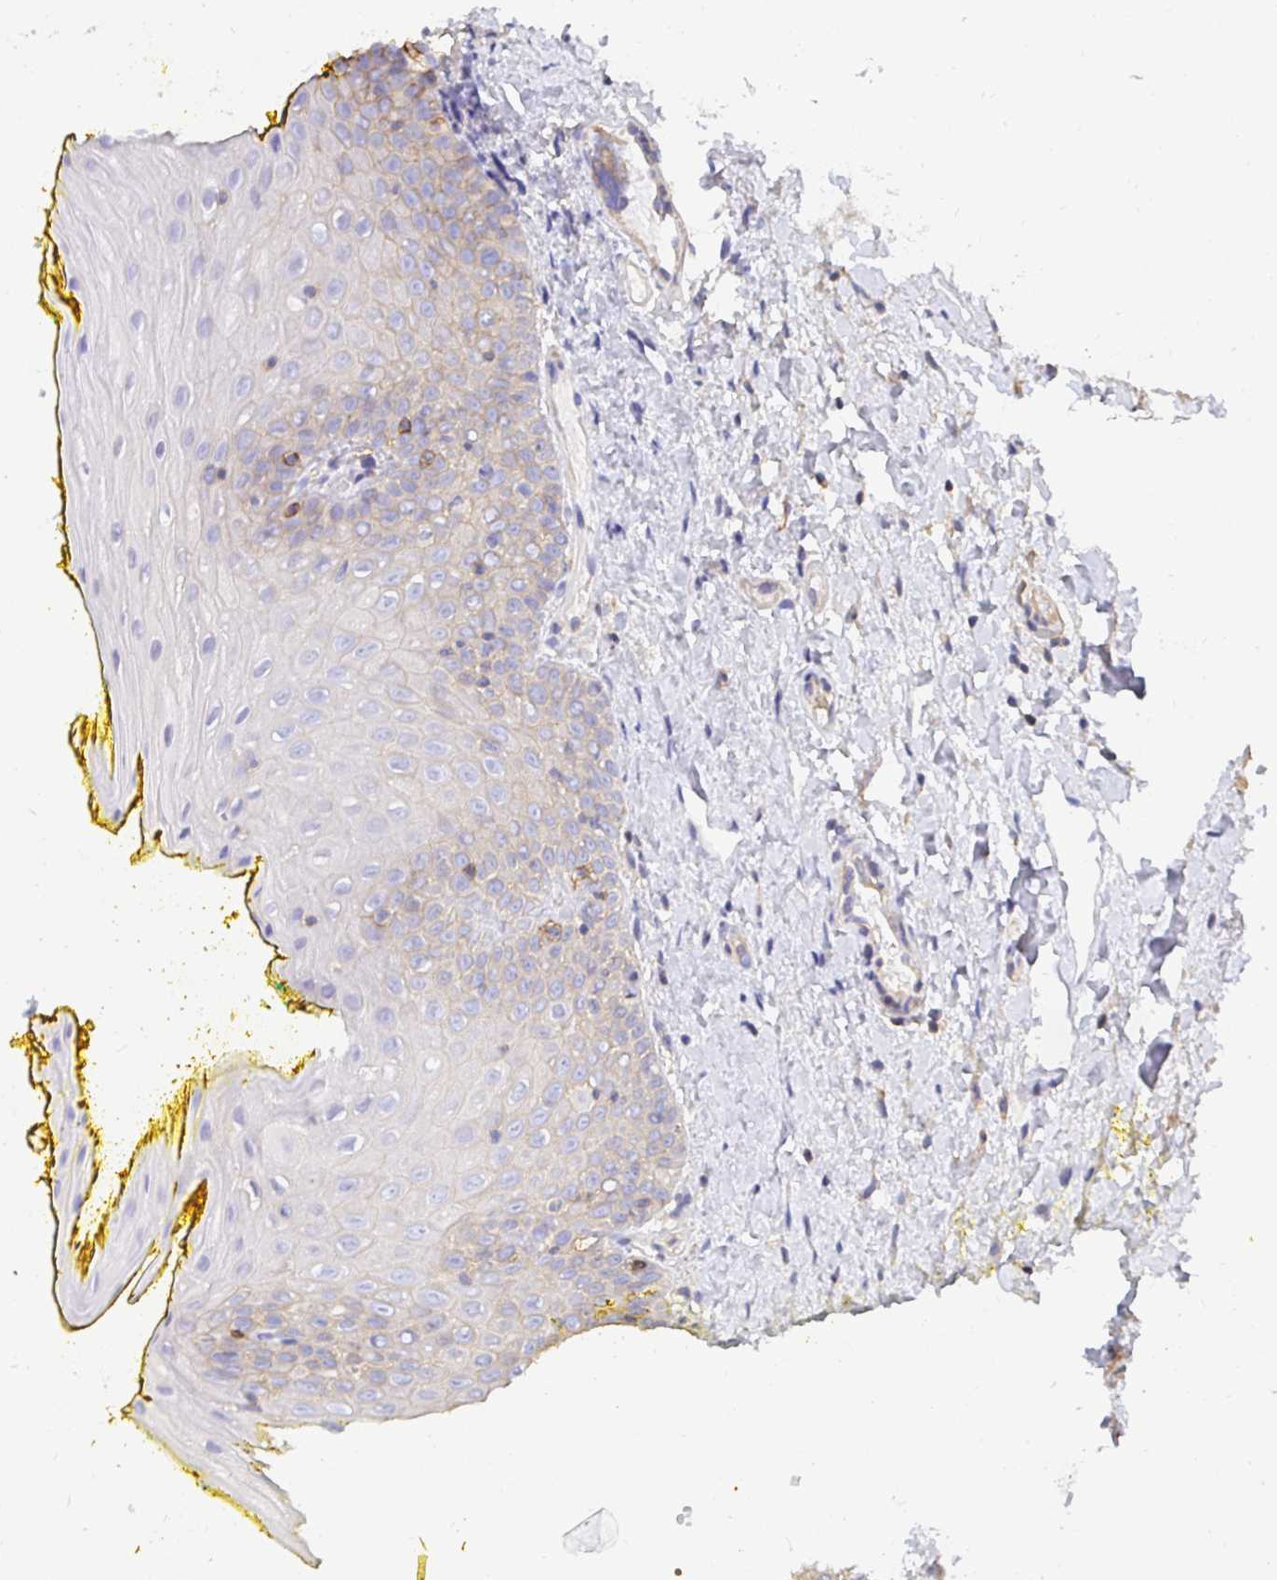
{"staining": {"intensity": "weak", "quantity": "<25%", "location": "cytoplasmic/membranous"}, "tissue": "oral mucosa", "cell_type": "Squamous epithelial cells", "image_type": "normal", "snomed": [{"axis": "morphology", "description": "Normal tissue, NOS"}, {"axis": "morphology", "description": "Squamous cell carcinoma, NOS"}, {"axis": "topography", "description": "Oral tissue"}, {"axis": "topography", "description": "Head-Neck"}], "caption": "High magnification brightfield microscopy of normal oral mucosa stained with DAB (3,3'-diaminobenzidine) (brown) and counterstained with hematoxylin (blue): squamous epithelial cells show no significant positivity. Brightfield microscopy of IHC stained with DAB (brown) and hematoxylin (blue), captured at high magnification.", "gene": "TSPAN19", "patient": {"sex": "female", "age": 70}}